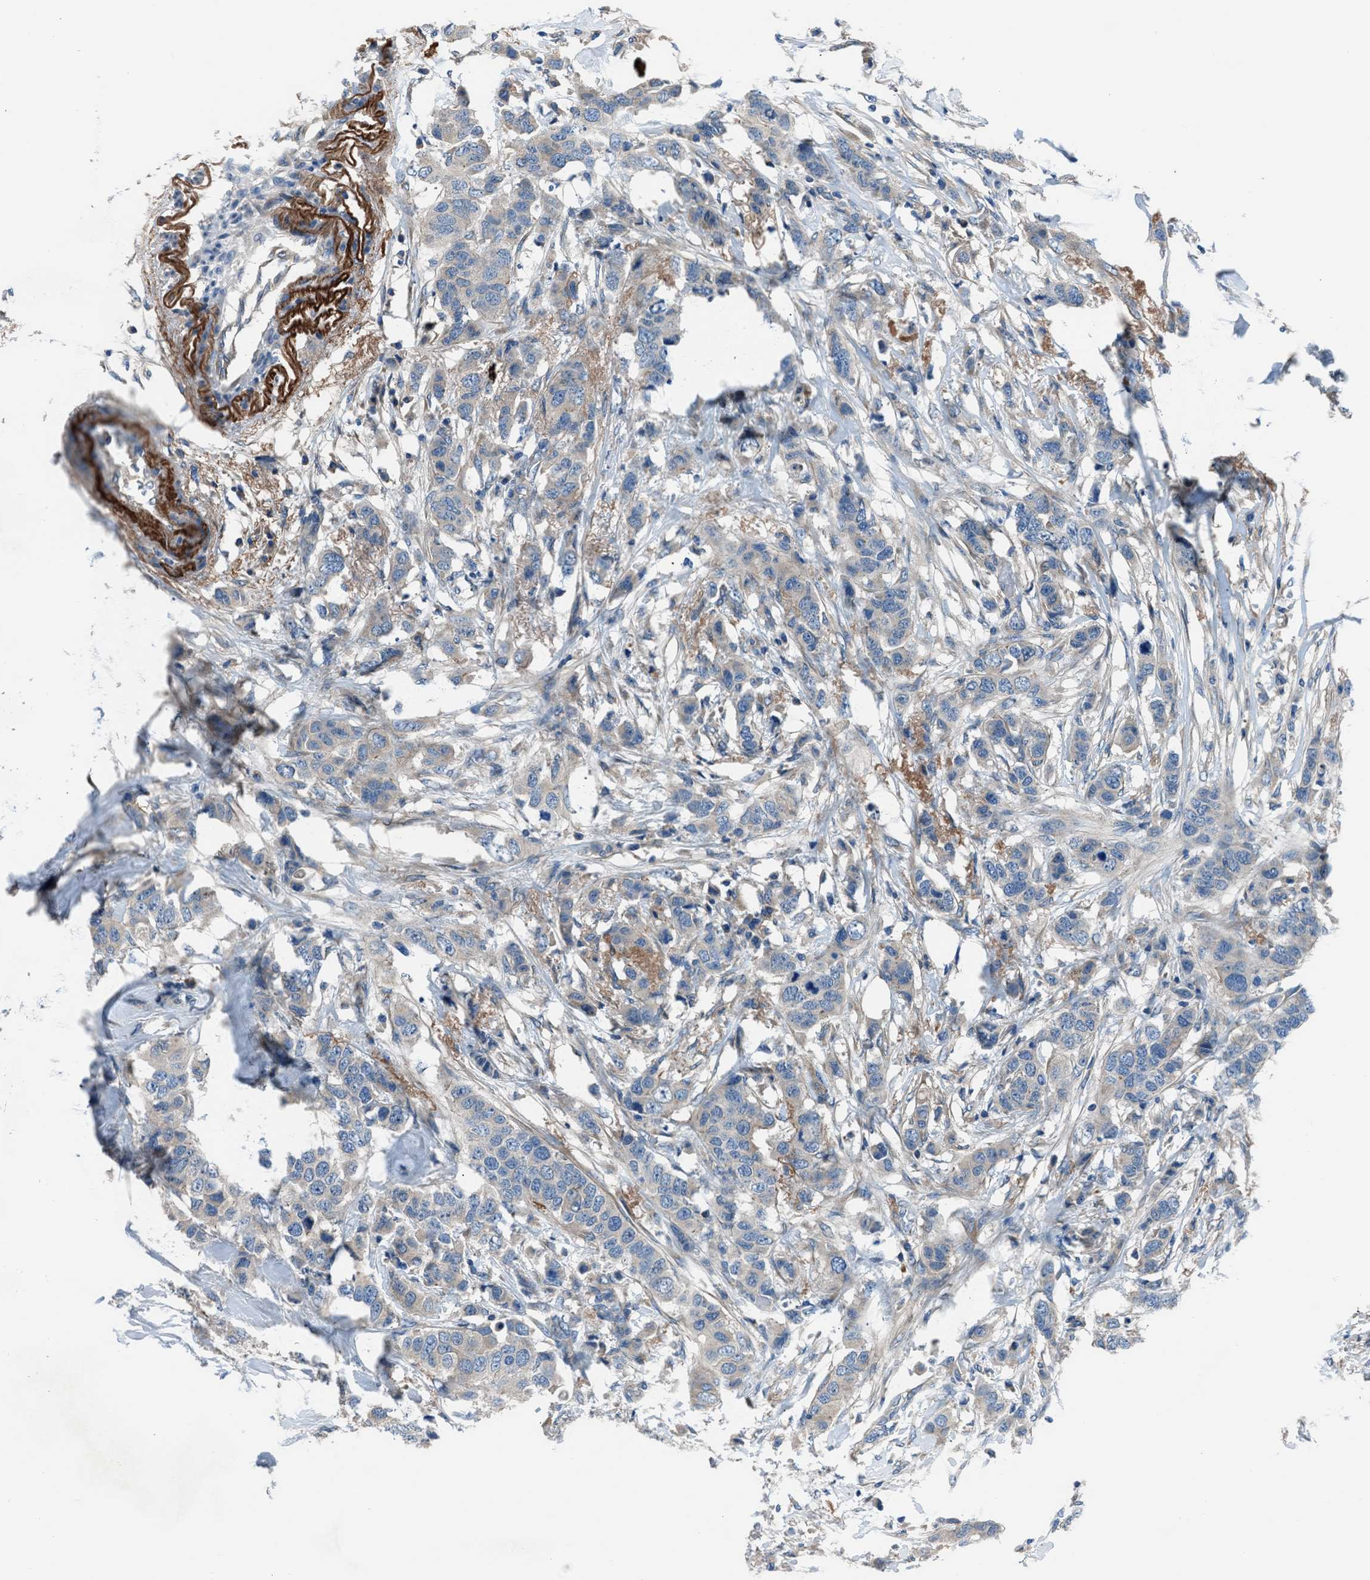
{"staining": {"intensity": "weak", "quantity": "25%-75%", "location": "cytoplasmic/membranous"}, "tissue": "breast cancer", "cell_type": "Tumor cells", "image_type": "cancer", "snomed": [{"axis": "morphology", "description": "Duct carcinoma"}, {"axis": "topography", "description": "Breast"}], "caption": "Brown immunohistochemical staining in breast cancer (invasive ductal carcinoma) displays weak cytoplasmic/membranous staining in approximately 25%-75% of tumor cells. (DAB (3,3'-diaminobenzidine) IHC, brown staining for protein, blue staining for nuclei).", "gene": "SLC38A6", "patient": {"sex": "female", "age": 50}}